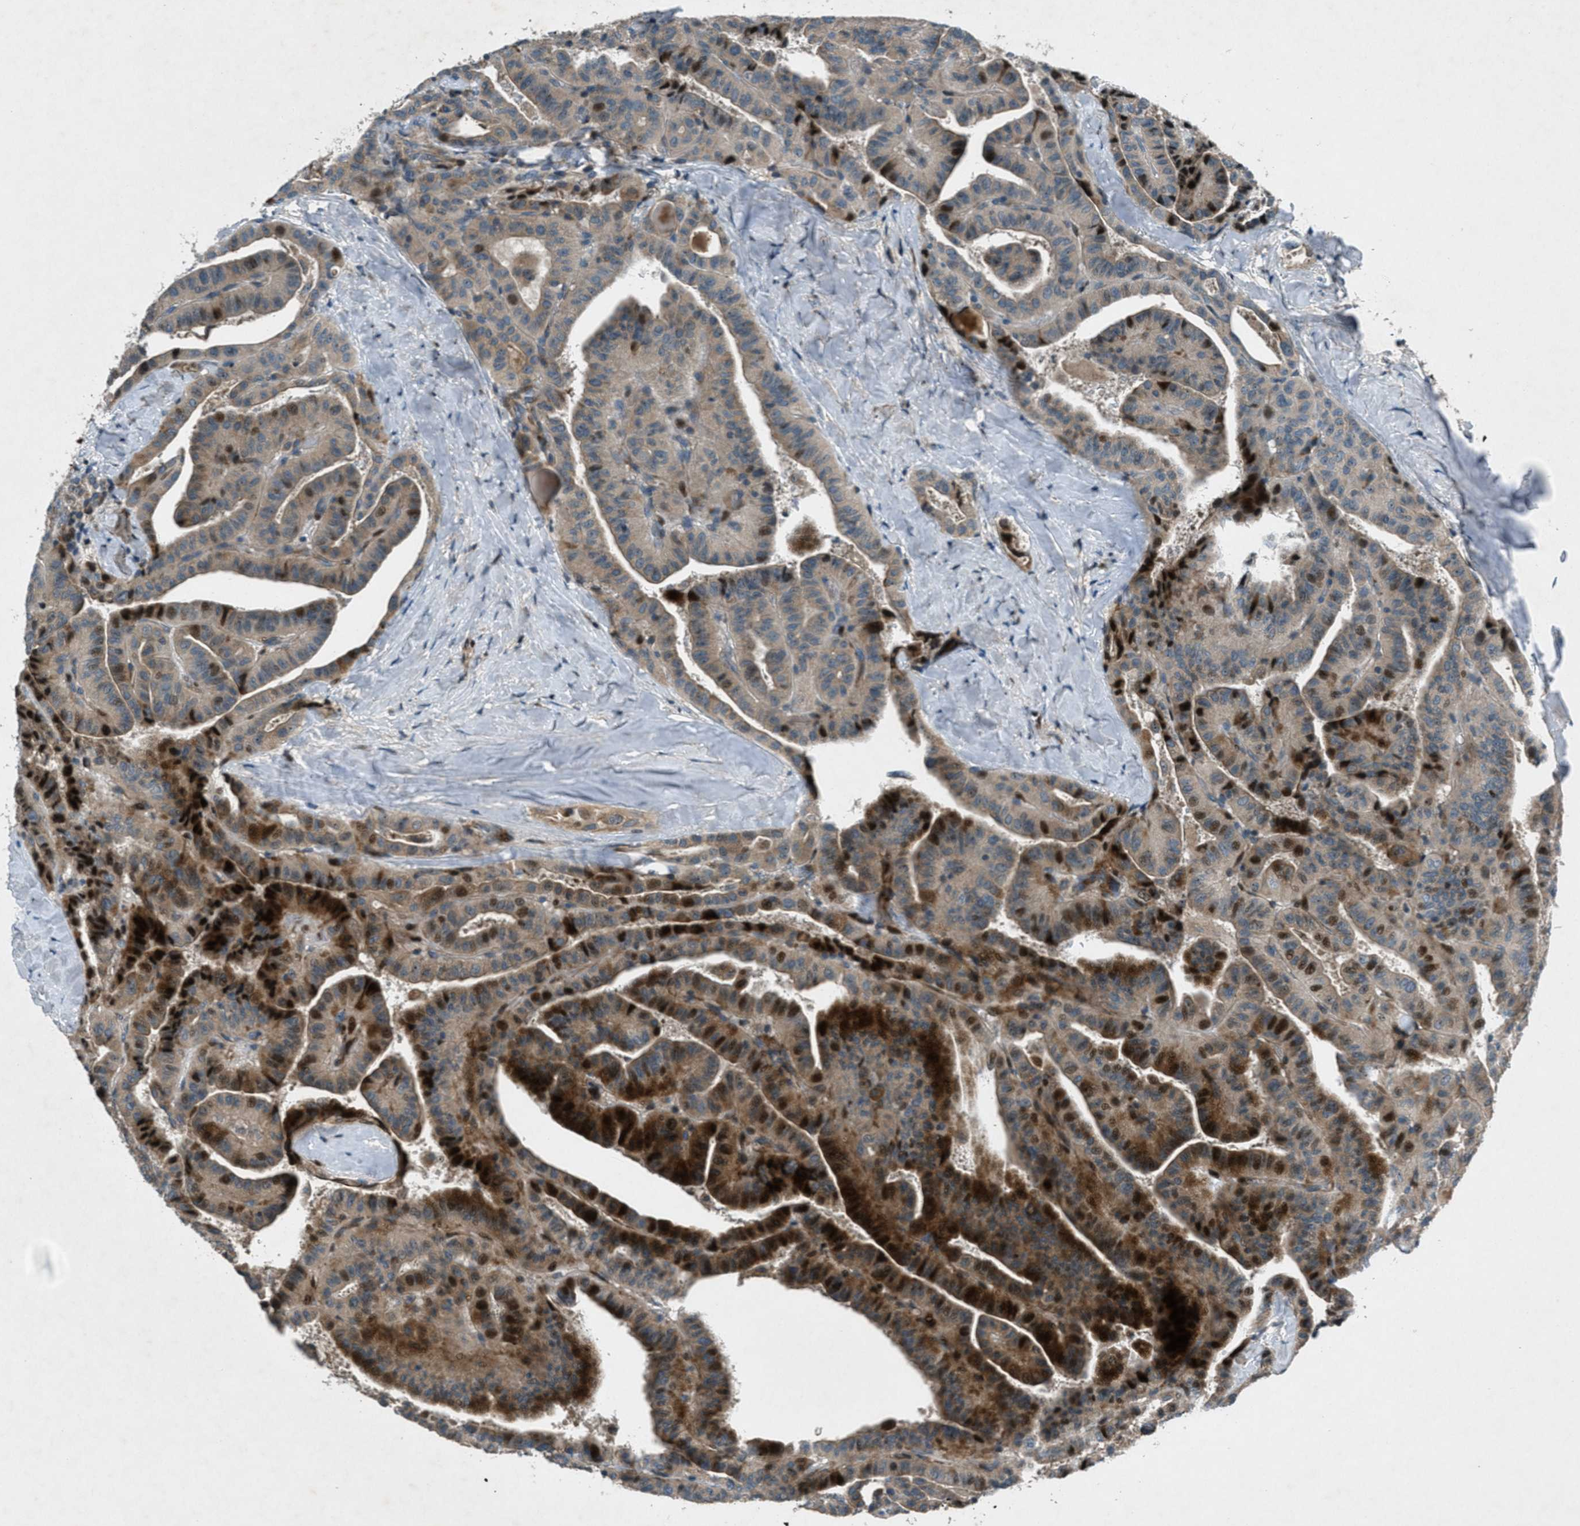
{"staining": {"intensity": "strong", "quantity": "25%-75%", "location": "cytoplasmic/membranous,nuclear"}, "tissue": "thyroid cancer", "cell_type": "Tumor cells", "image_type": "cancer", "snomed": [{"axis": "morphology", "description": "Papillary adenocarcinoma, NOS"}, {"axis": "topography", "description": "Thyroid gland"}], "caption": "A high amount of strong cytoplasmic/membranous and nuclear positivity is identified in approximately 25%-75% of tumor cells in thyroid cancer tissue. (brown staining indicates protein expression, while blue staining denotes nuclei).", "gene": "CLEC2D", "patient": {"sex": "male", "age": 77}}